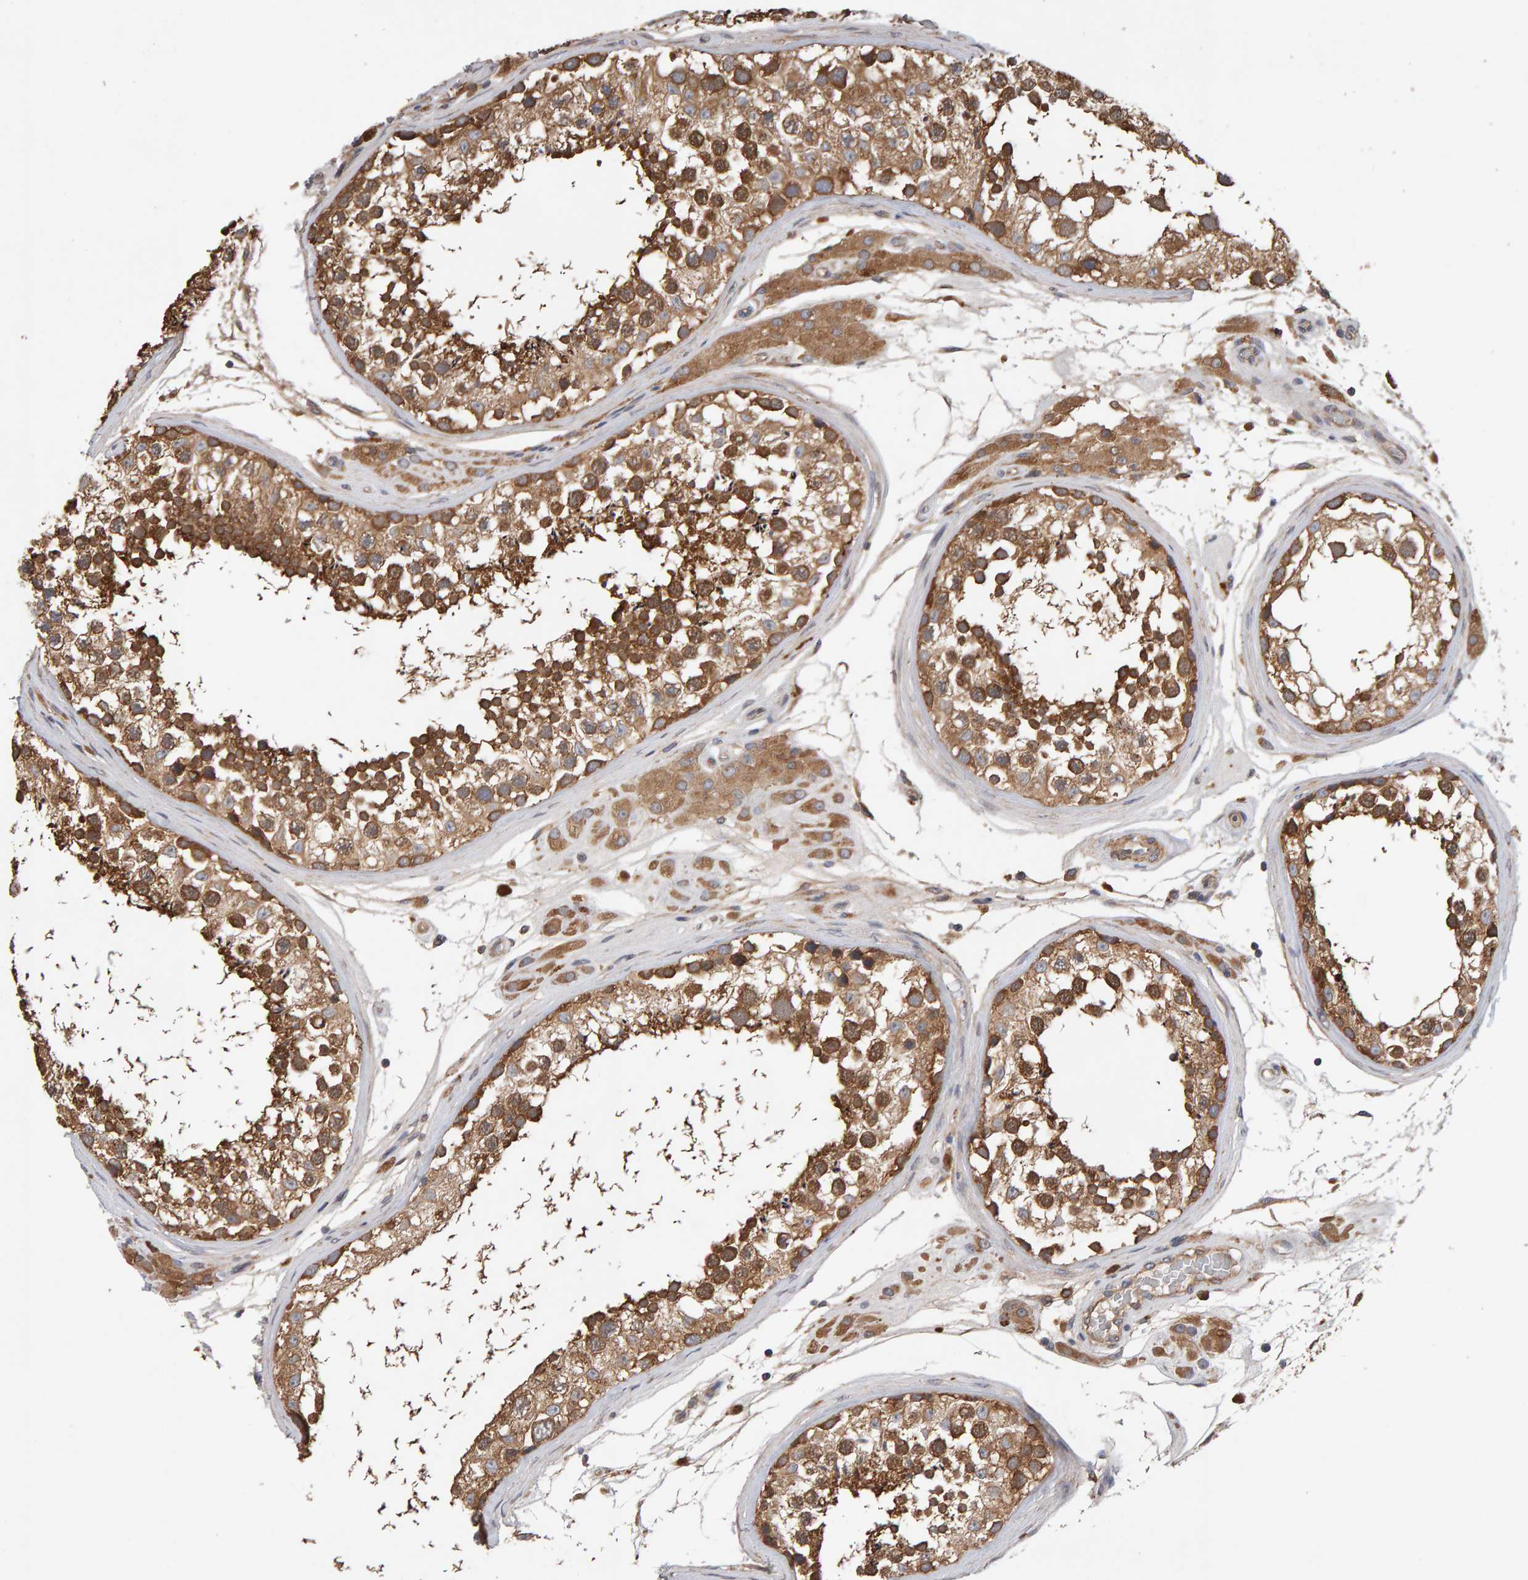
{"staining": {"intensity": "strong", "quantity": ">75%", "location": "cytoplasmic/membranous"}, "tissue": "testis", "cell_type": "Cells in seminiferous ducts", "image_type": "normal", "snomed": [{"axis": "morphology", "description": "Normal tissue, NOS"}, {"axis": "topography", "description": "Testis"}], "caption": "A micrograph of testis stained for a protein reveals strong cytoplasmic/membranous brown staining in cells in seminiferous ducts. The staining is performed using DAB brown chromogen to label protein expression. The nuclei are counter-stained blue using hematoxylin.", "gene": "RNF19A", "patient": {"sex": "male", "age": 46}}